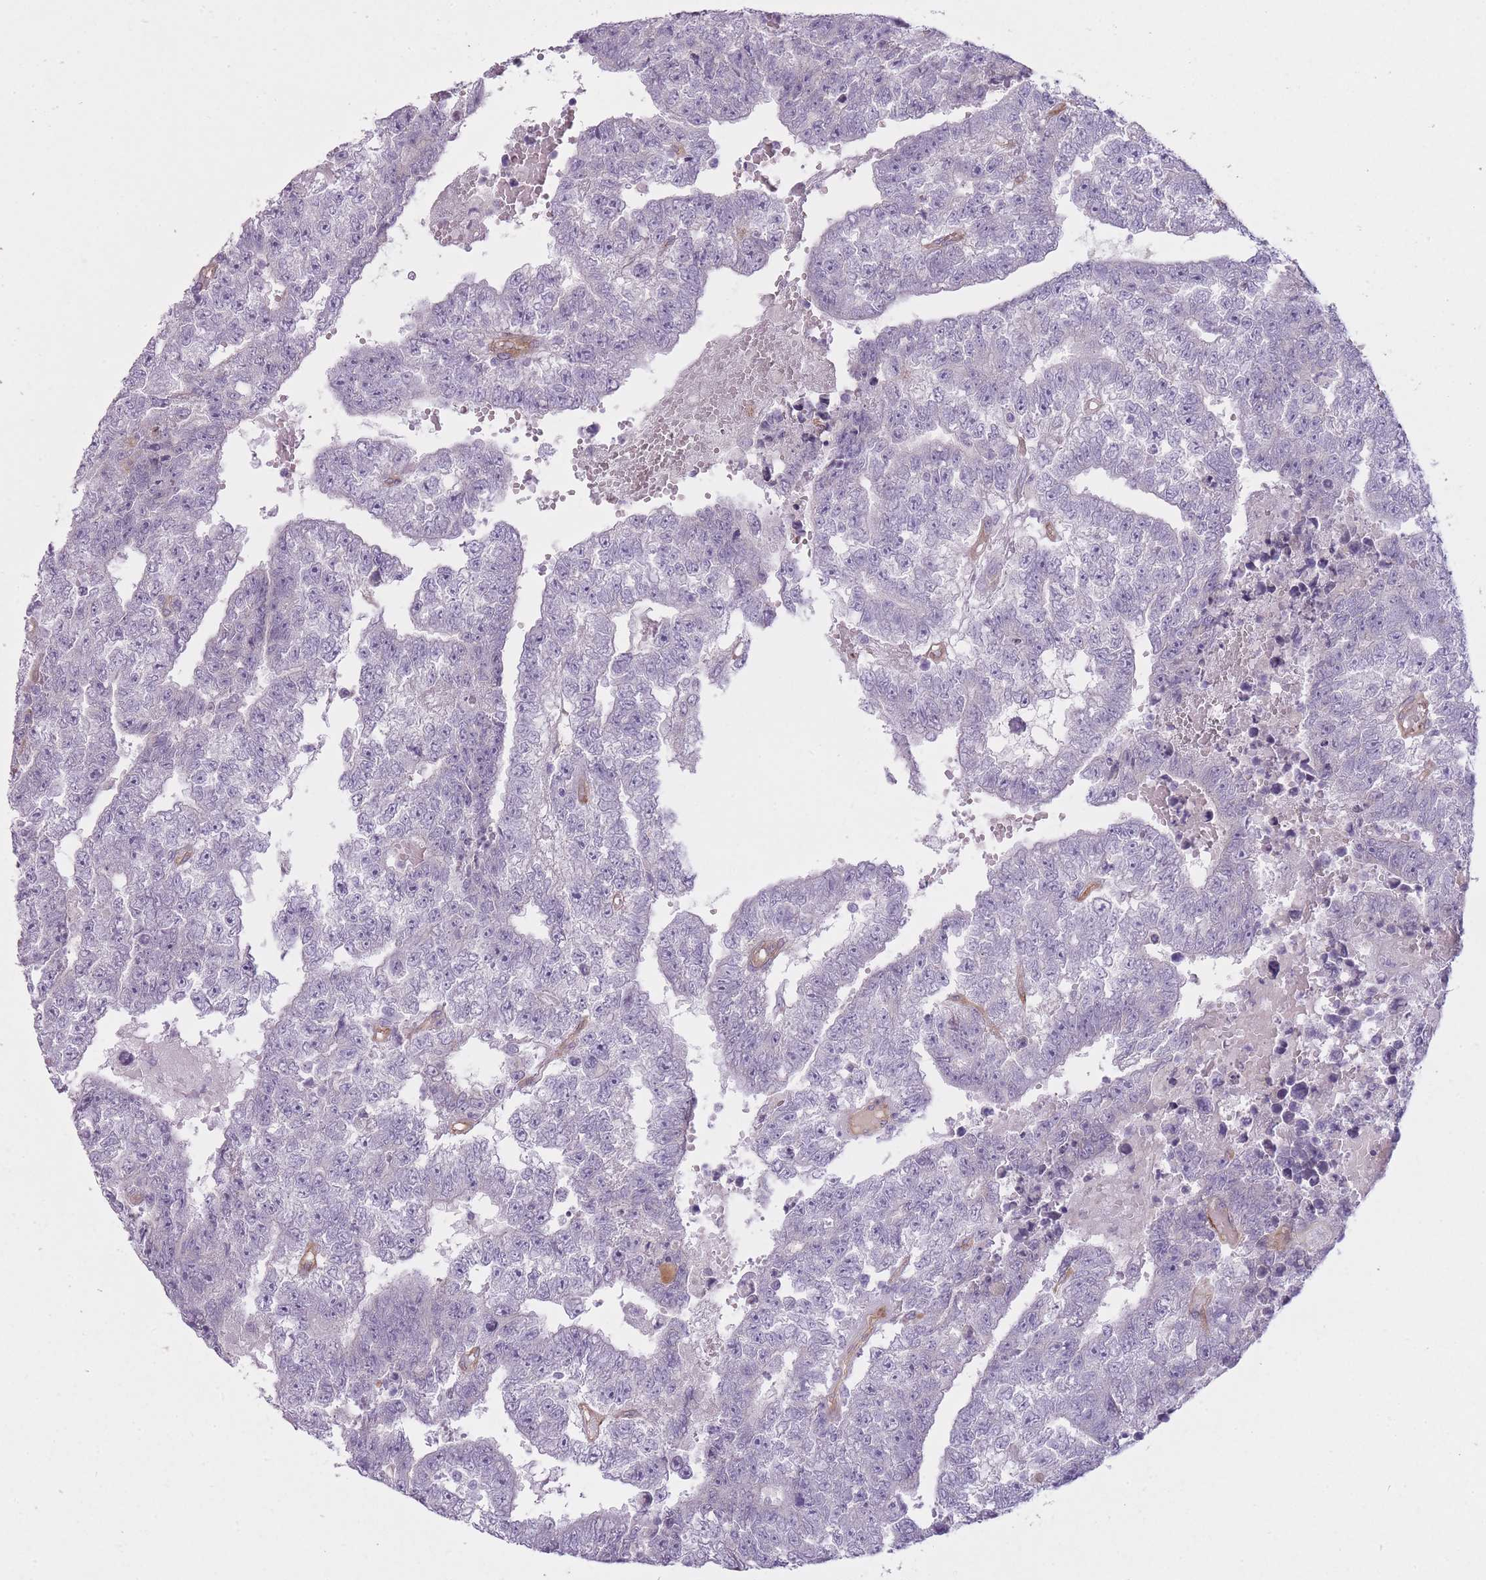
{"staining": {"intensity": "negative", "quantity": "none", "location": "none"}, "tissue": "testis cancer", "cell_type": "Tumor cells", "image_type": "cancer", "snomed": [{"axis": "morphology", "description": "Carcinoma, Embryonal, NOS"}, {"axis": "topography", "description": "Testis"}], "caption": "Tumor cells are negative for protein expression in human testis embryonal carcinoma.", "gene": "PGRMC2", "patient": {"sex": "male", "age": 25}}